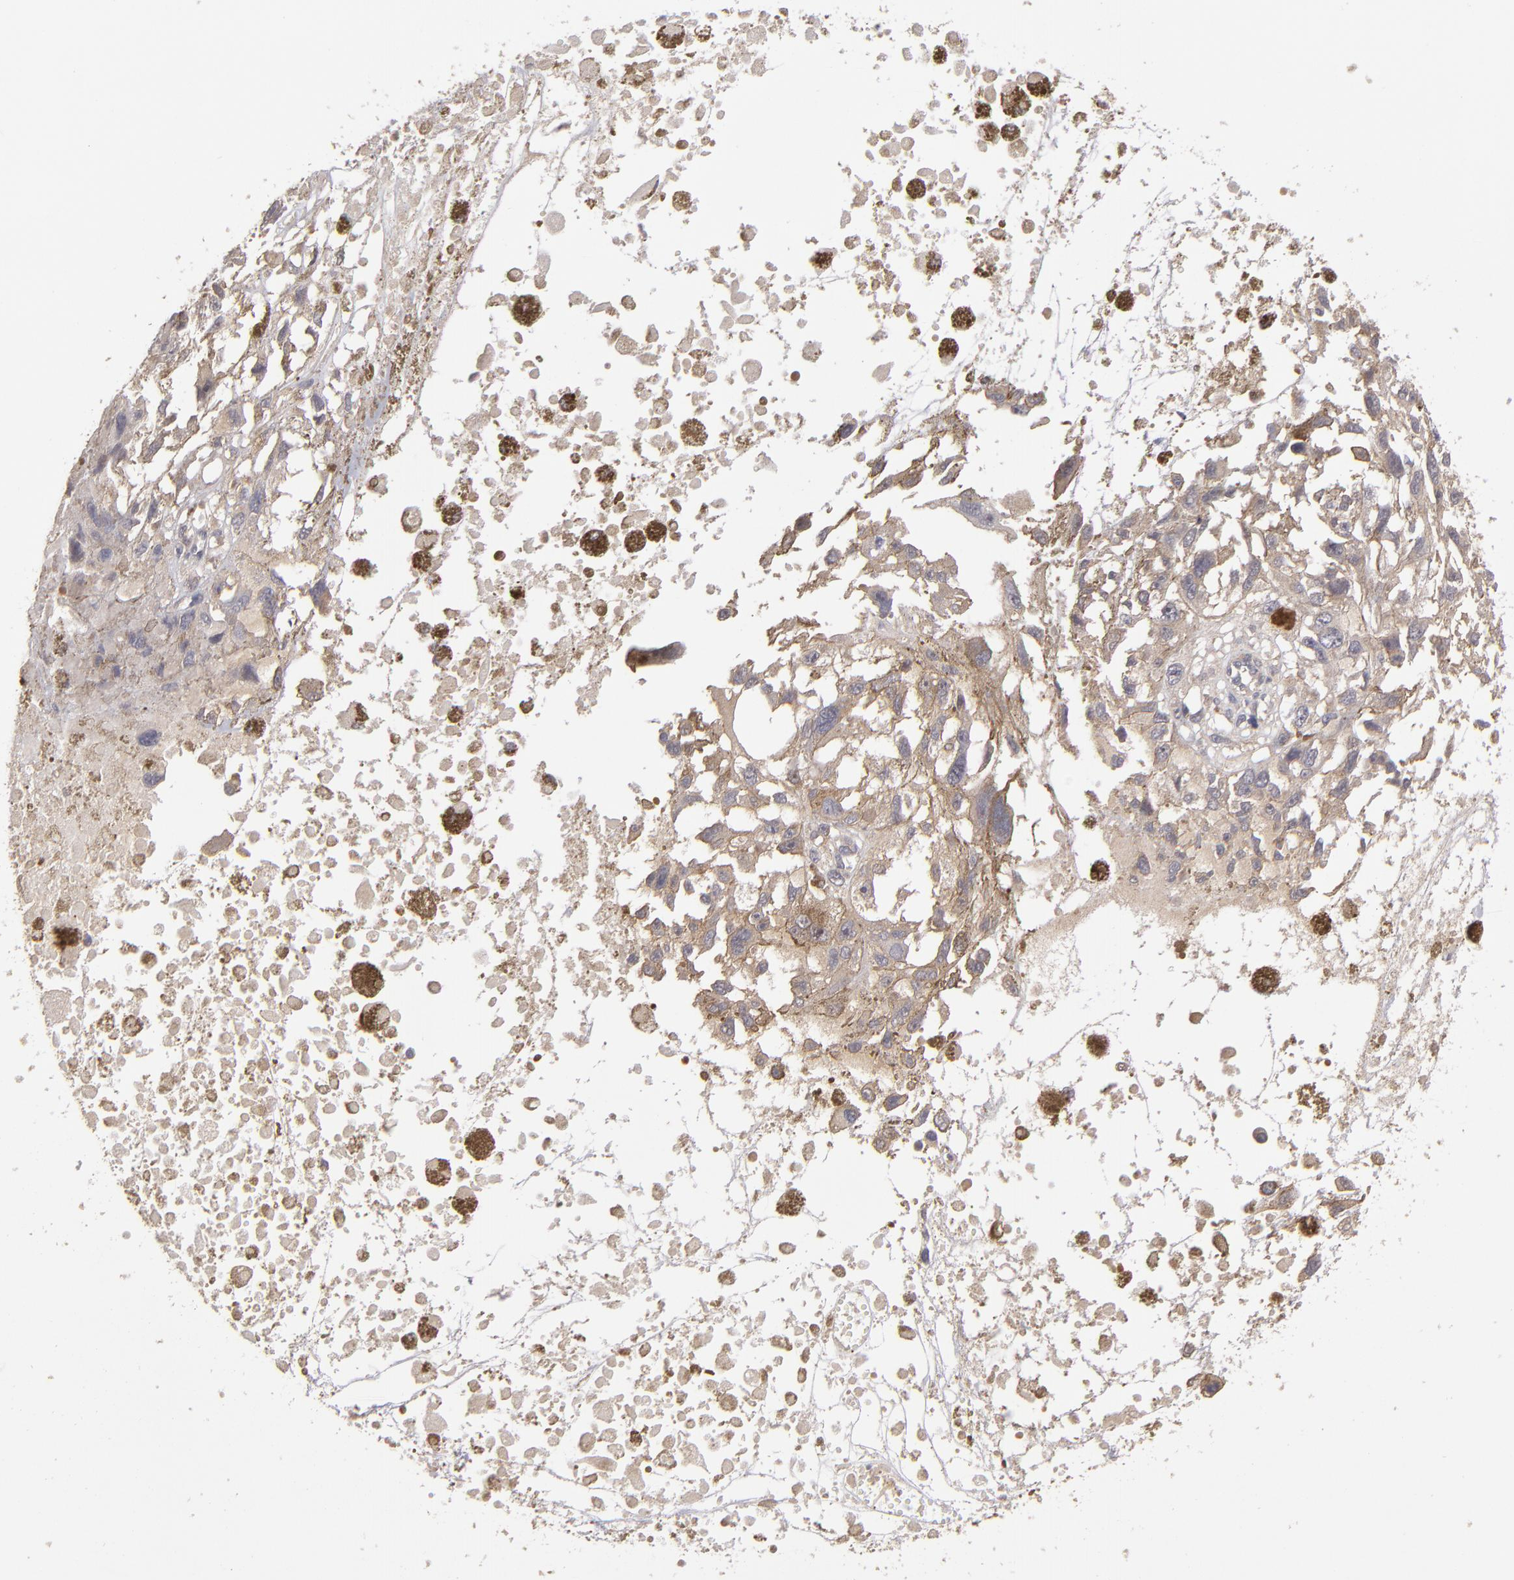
{"staining": {"intensity": "weak", "quantity": ">75%", "location": "cytoplasmic/membranous"}, "tissue": "melanoma", "cell_type": "Tumor cells", "image_type": "cancer", "snomed": [{"axis": "morphology", "description": "Malignant melanoma, Metastatic site"}, {"axis": "topography", "description": "Lymph node"}], "caption": "A high-resolution histopathology image shows IHC staining of melanoma, which displays weak cytoplasmic/membranous expression in about >75% of tumor cells.", "gene": "CTSO", "patient": {"sex": "male", "age": 59}}